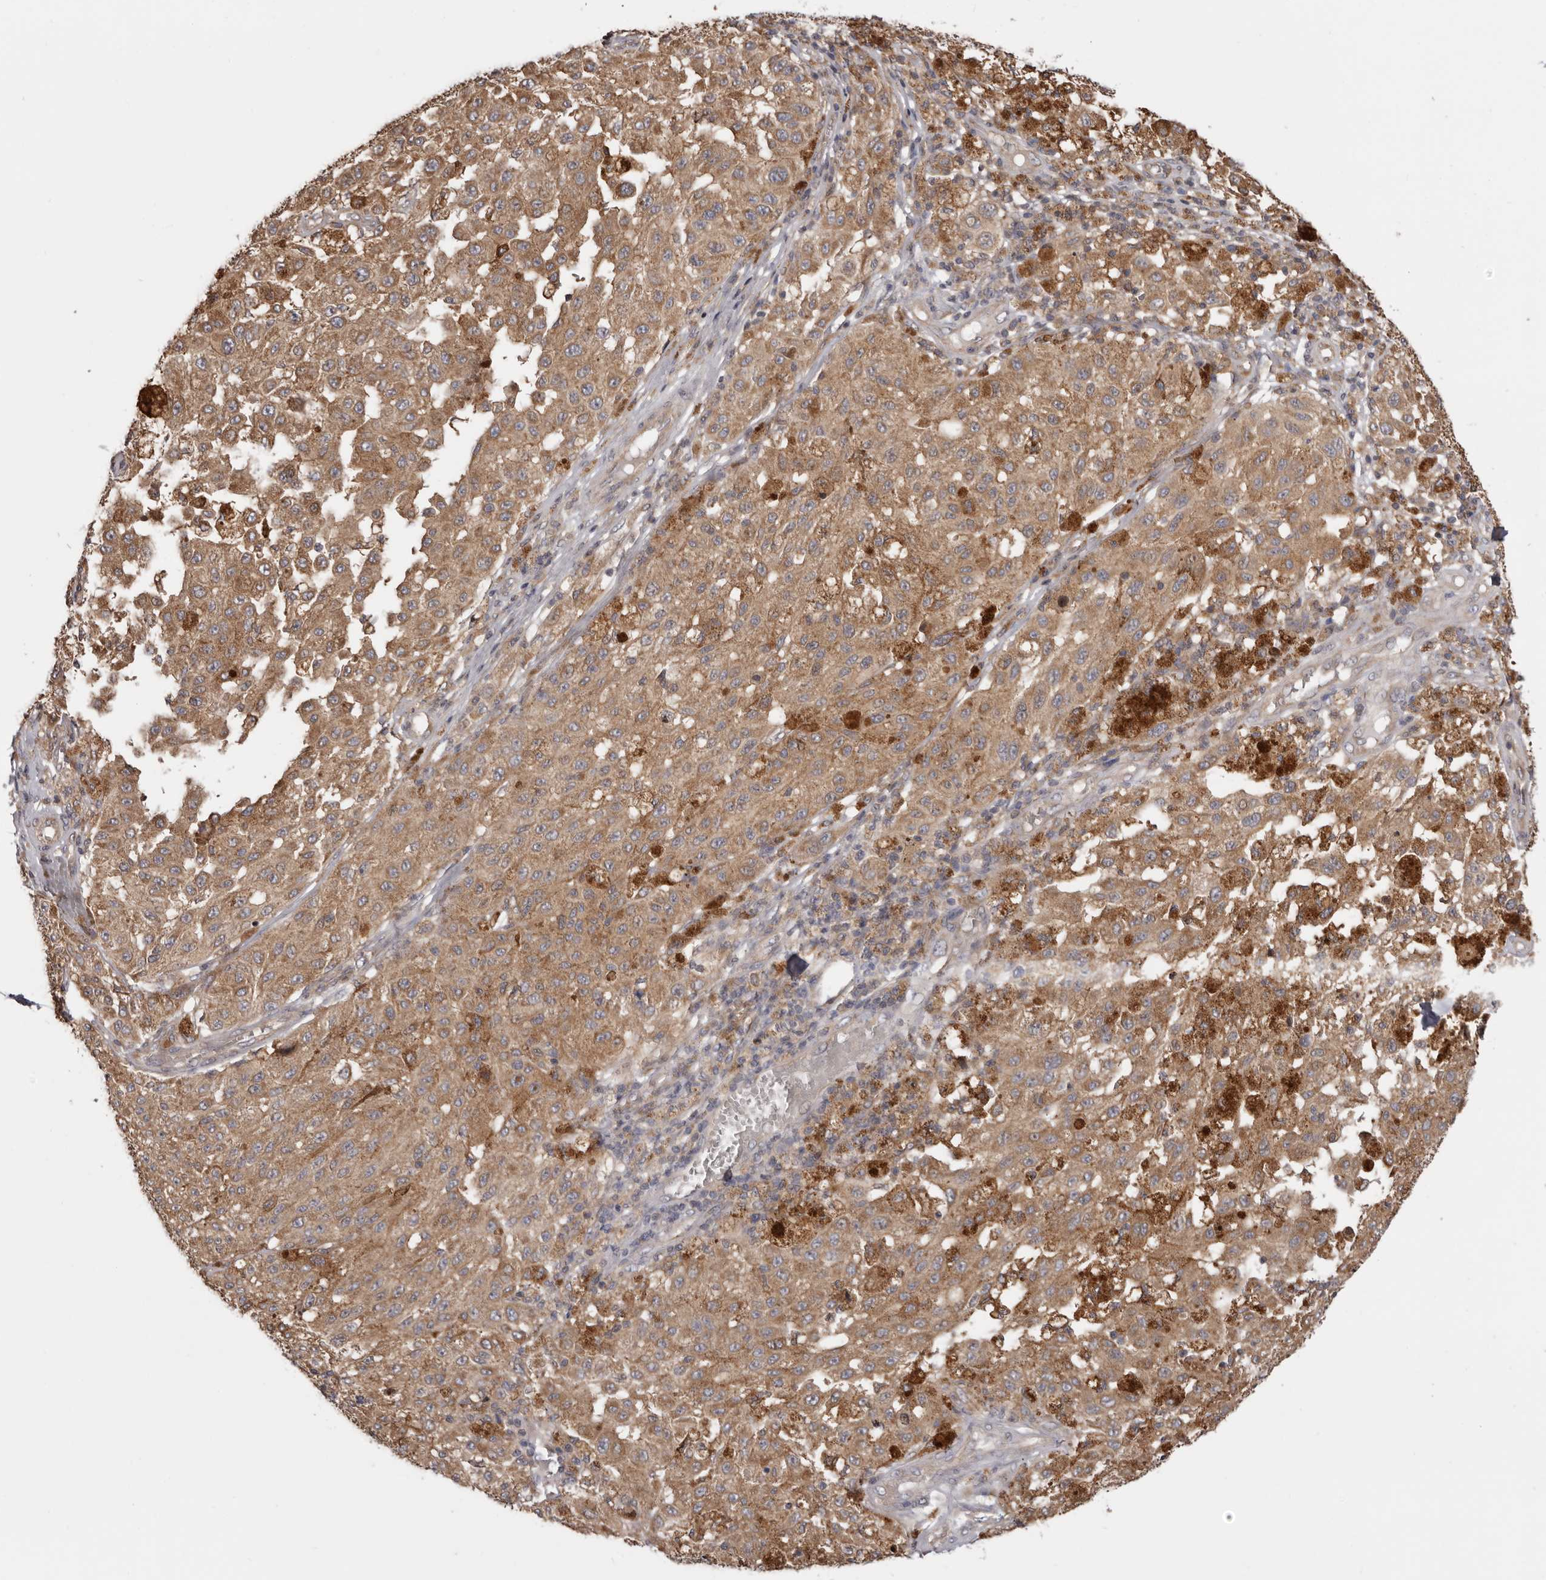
{"staining": {"intensity": "moderate", "quantity": ">75%", "location": "cytoplasmic/membranous"}, "tissue": "melanoma", "cell_type": "Tumor cells", "image_type": "cancer", "snomed": [{"axis": "morphology", "description": "Malignant melanoma, NOS"}, {"axis": "topography", "description": "Skin"}], "caption": "Immunohistochemical staining of human malignant melanoma exhibits medium levels of moderate cytoplasmic/membranous protein staining in about >75% of tumor cells.", "gene": "TMUB1", "patient": {"sex": "female", "age": 64}}